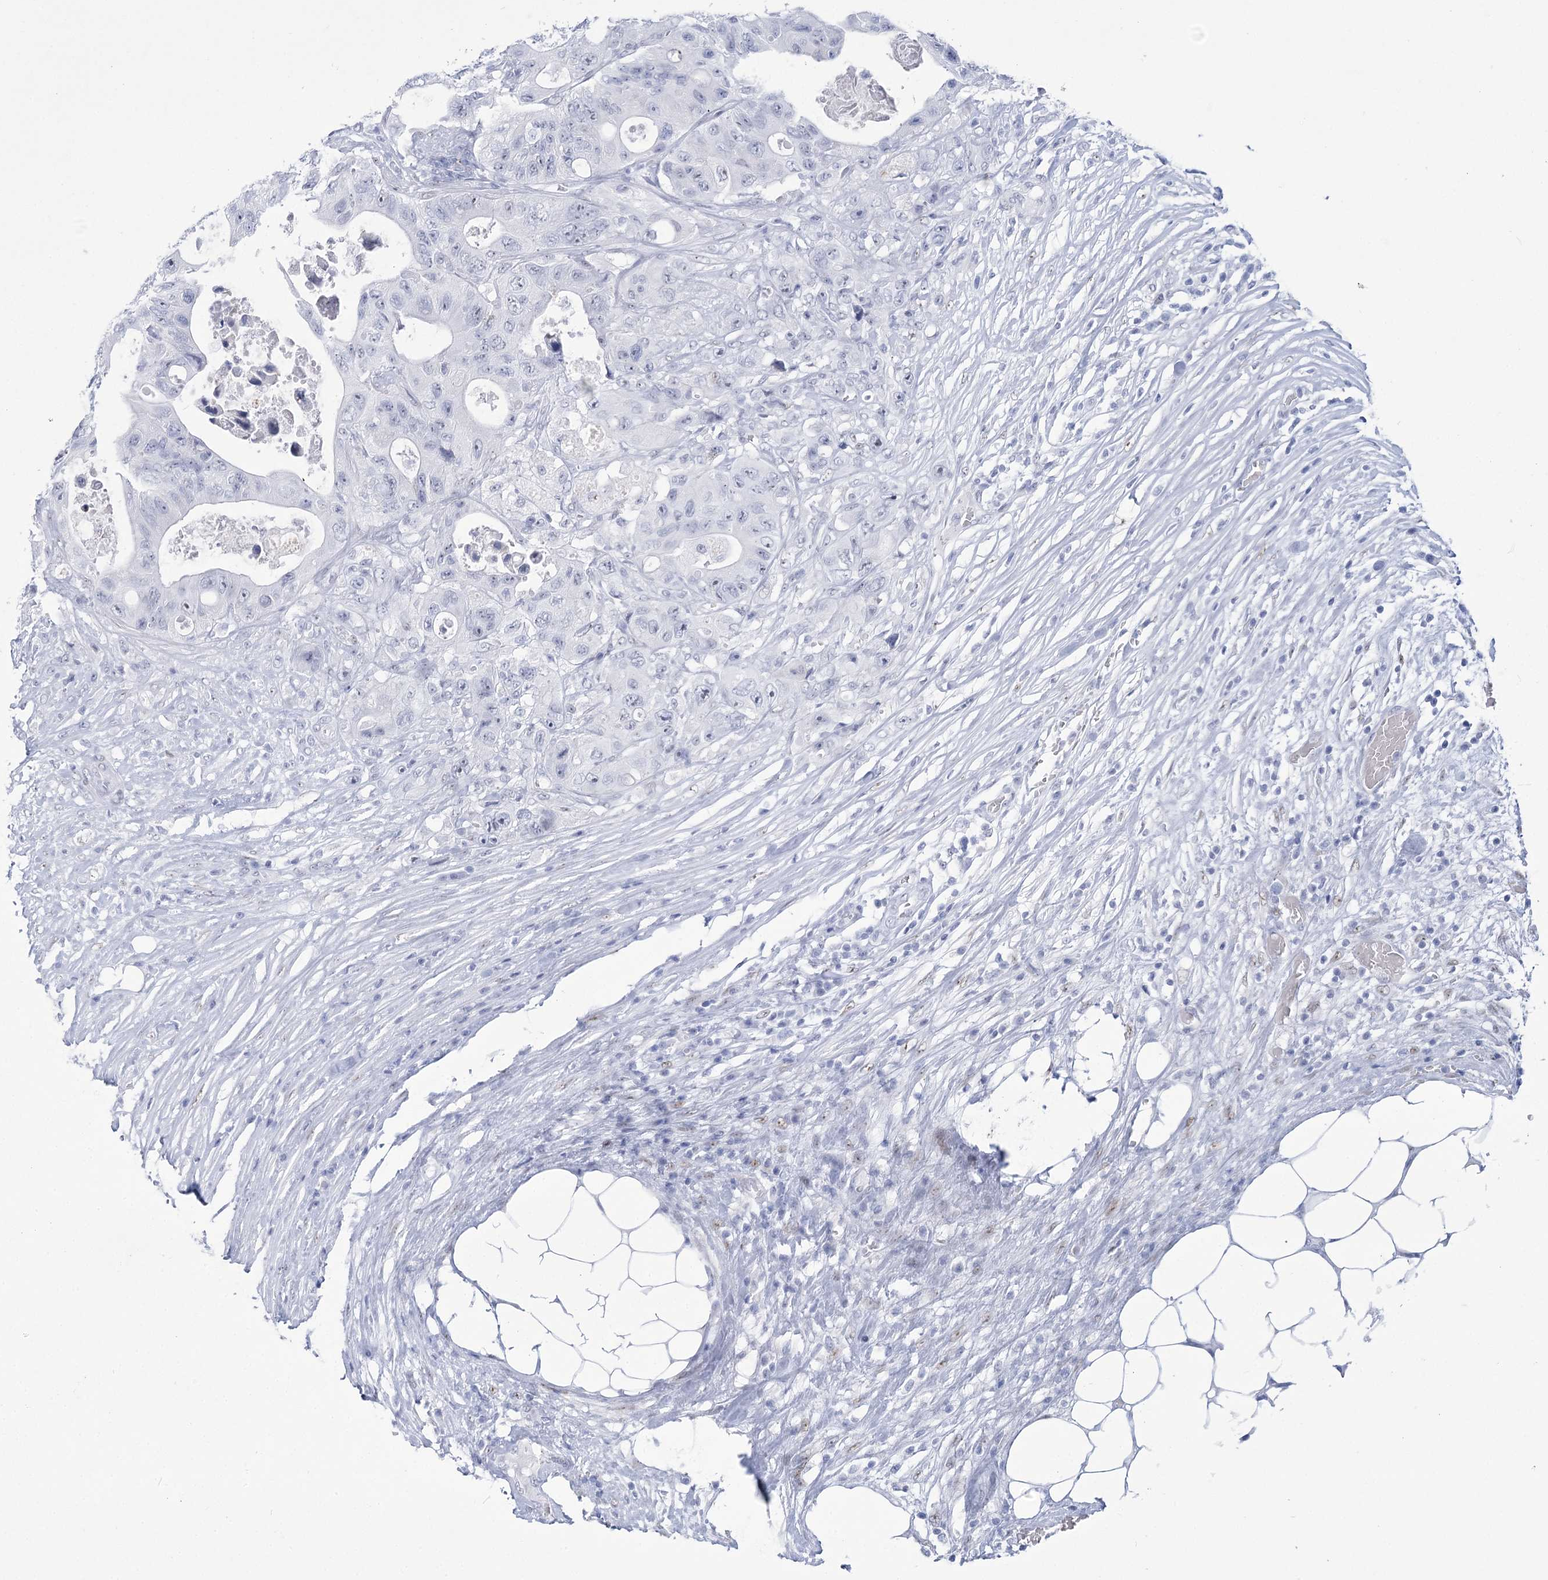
{"staining": {"intensity": "negative", "quantity": "none", "location": "none"}, "tissue": "colorectal cancer", "cell_type": "Tumor cells", "image_type": "cancer", "snomed": [{"axis": "morphology", "description": "Adenocarcinoma, NOS"}, {"axis": "topography", "description": "Colon"}], "caption": "Protein analysis of colorectal cancer demonstrates no significant staining in tumor cells. (DAB (3,3'-diaminobenzidine) immunohistochemistry with hematoxylin counter stain).", "gene": "HORMAD1", "patient": {"sex": "female", "age": 46}}